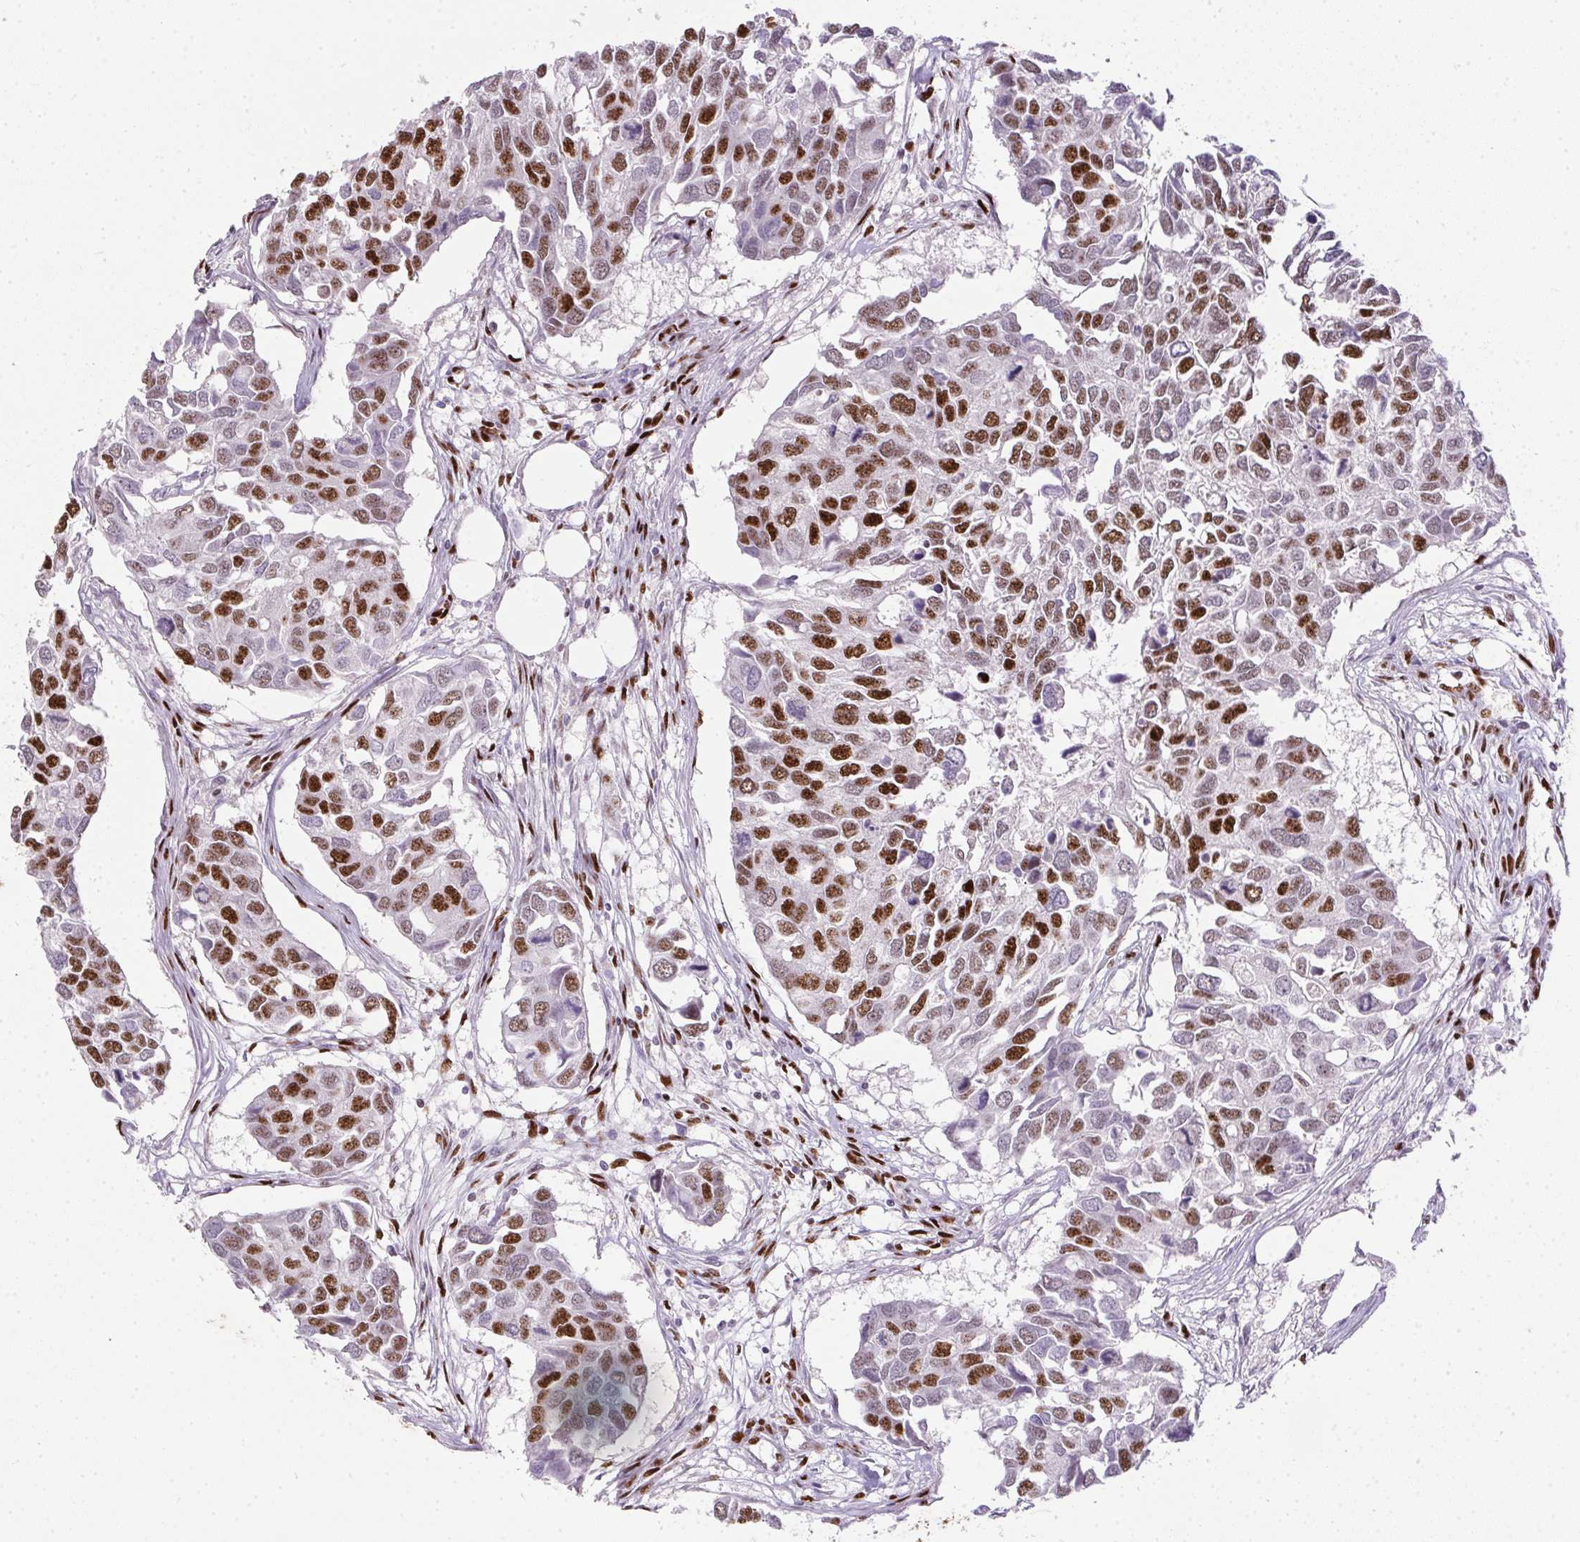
{"staining": {"intensity": "strong", "quantity": ">75%", "location": "nuclear"}, "tissue": "breast cancer", "cell_type": "Tumor cells", "image_type": "cancer", "snomed": [{"axis": "morphology", "description": "Duct carcinoma"}, {"axis": "topography", "description": "Breast"}], "caption": "Protein analysis of breast invasive ductal carcinoma tissue reveals strong nuclear staining in about >75% of tumor cells.", "gene": "PAGE3", "patient": {"sex": "female", "age": 83}}